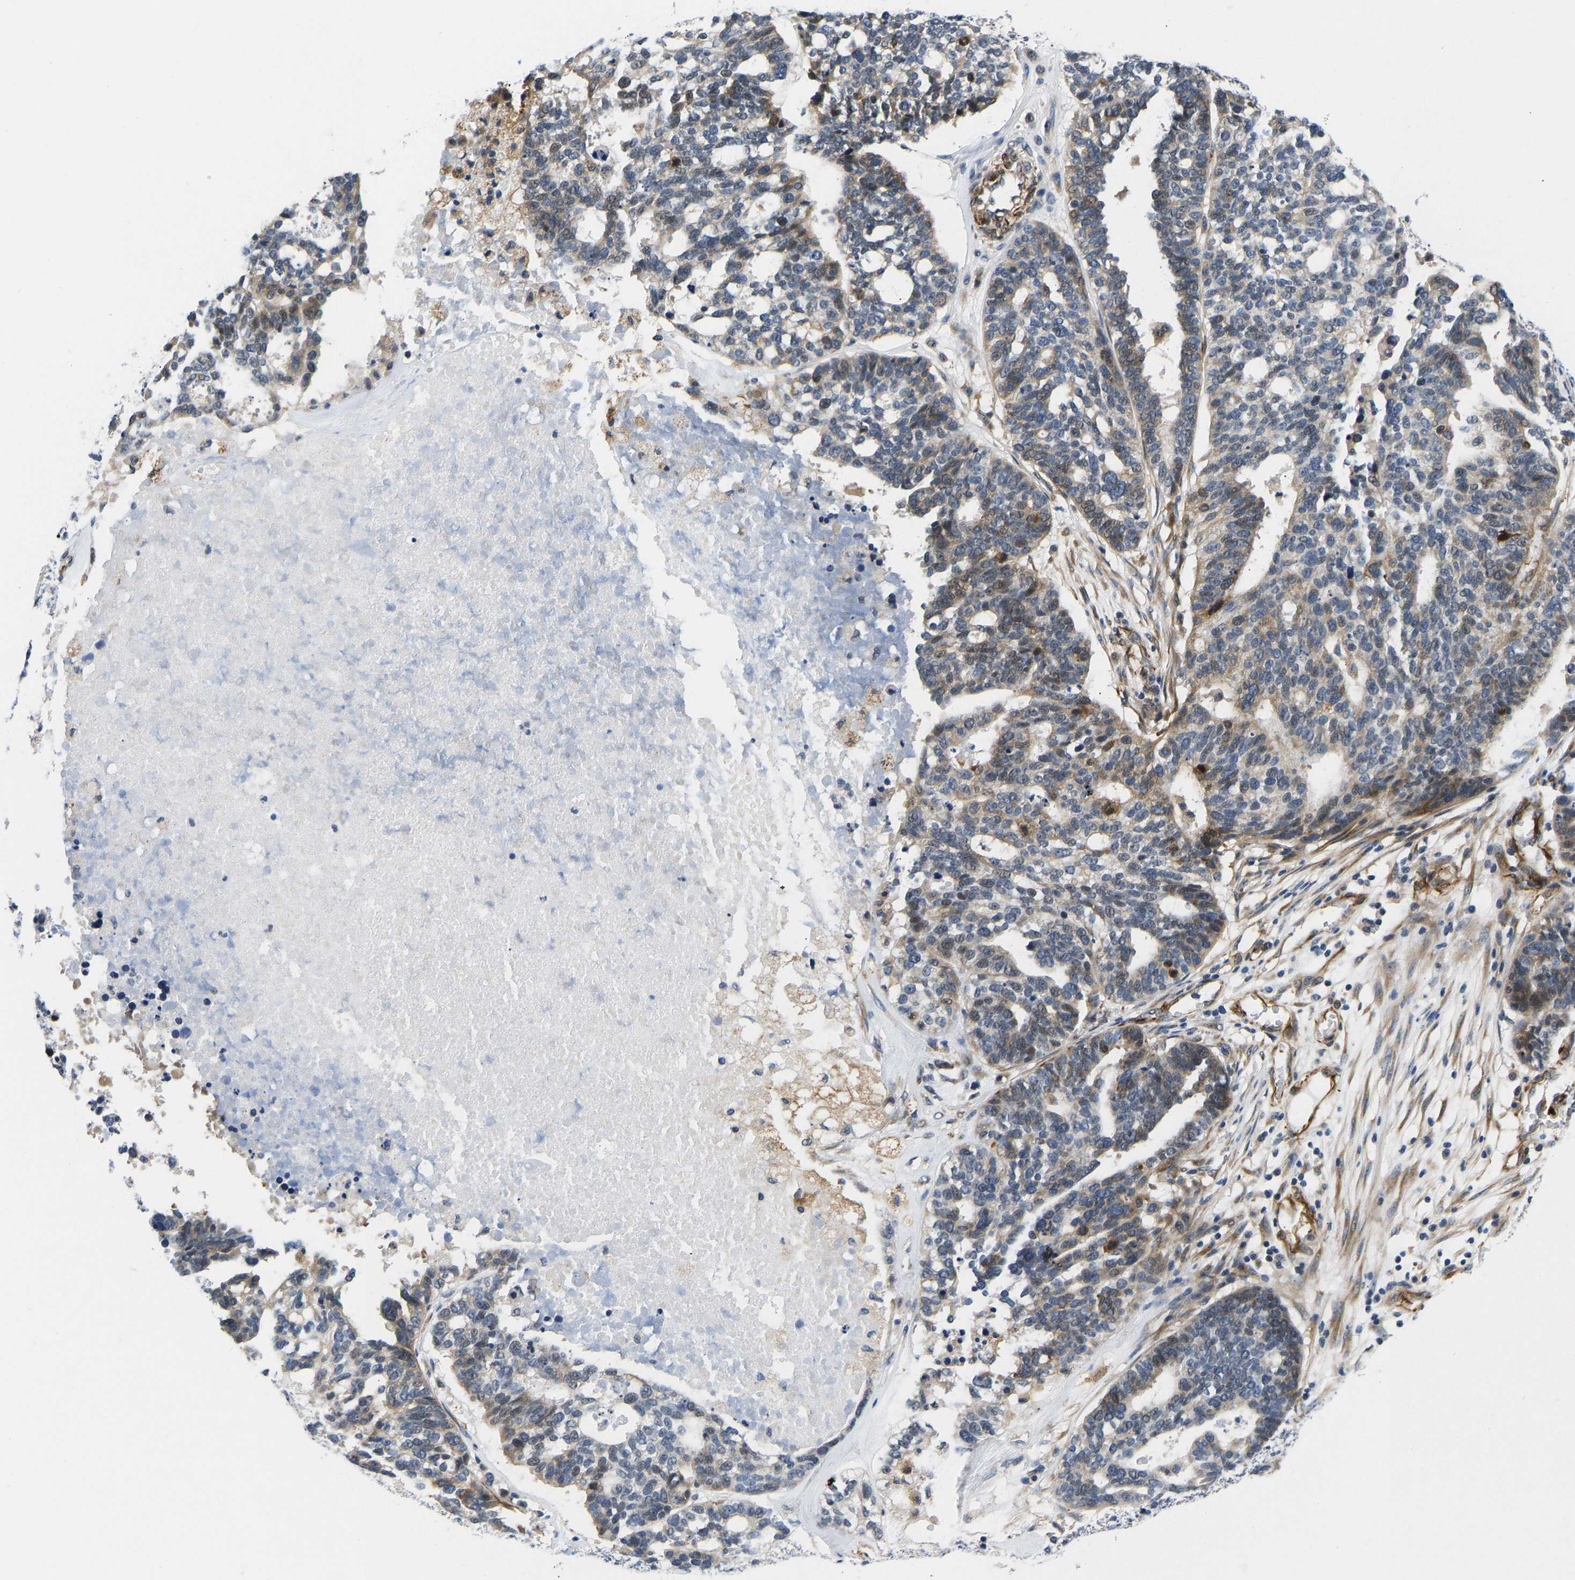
{"staining": {"intensity": "moderate", "quantity": "25%-75%", "location": "cytoplasmic/membranous"}, "tissue": "ovarian cancer", "cell_type": "Tumor cells", "image_type": "cancer", "snomed": [{"axis": "morphology", "description": "Cystadenocarcinoma, serous, NOS"}, {"axis": "topography", "description": "Ovary"}], "caption": "Ovarian cancer stained with a protein marker reveals moderate staining in tumor cells.", "gene": "RESF1", "patient": {"sex": "female", "age": 59}}